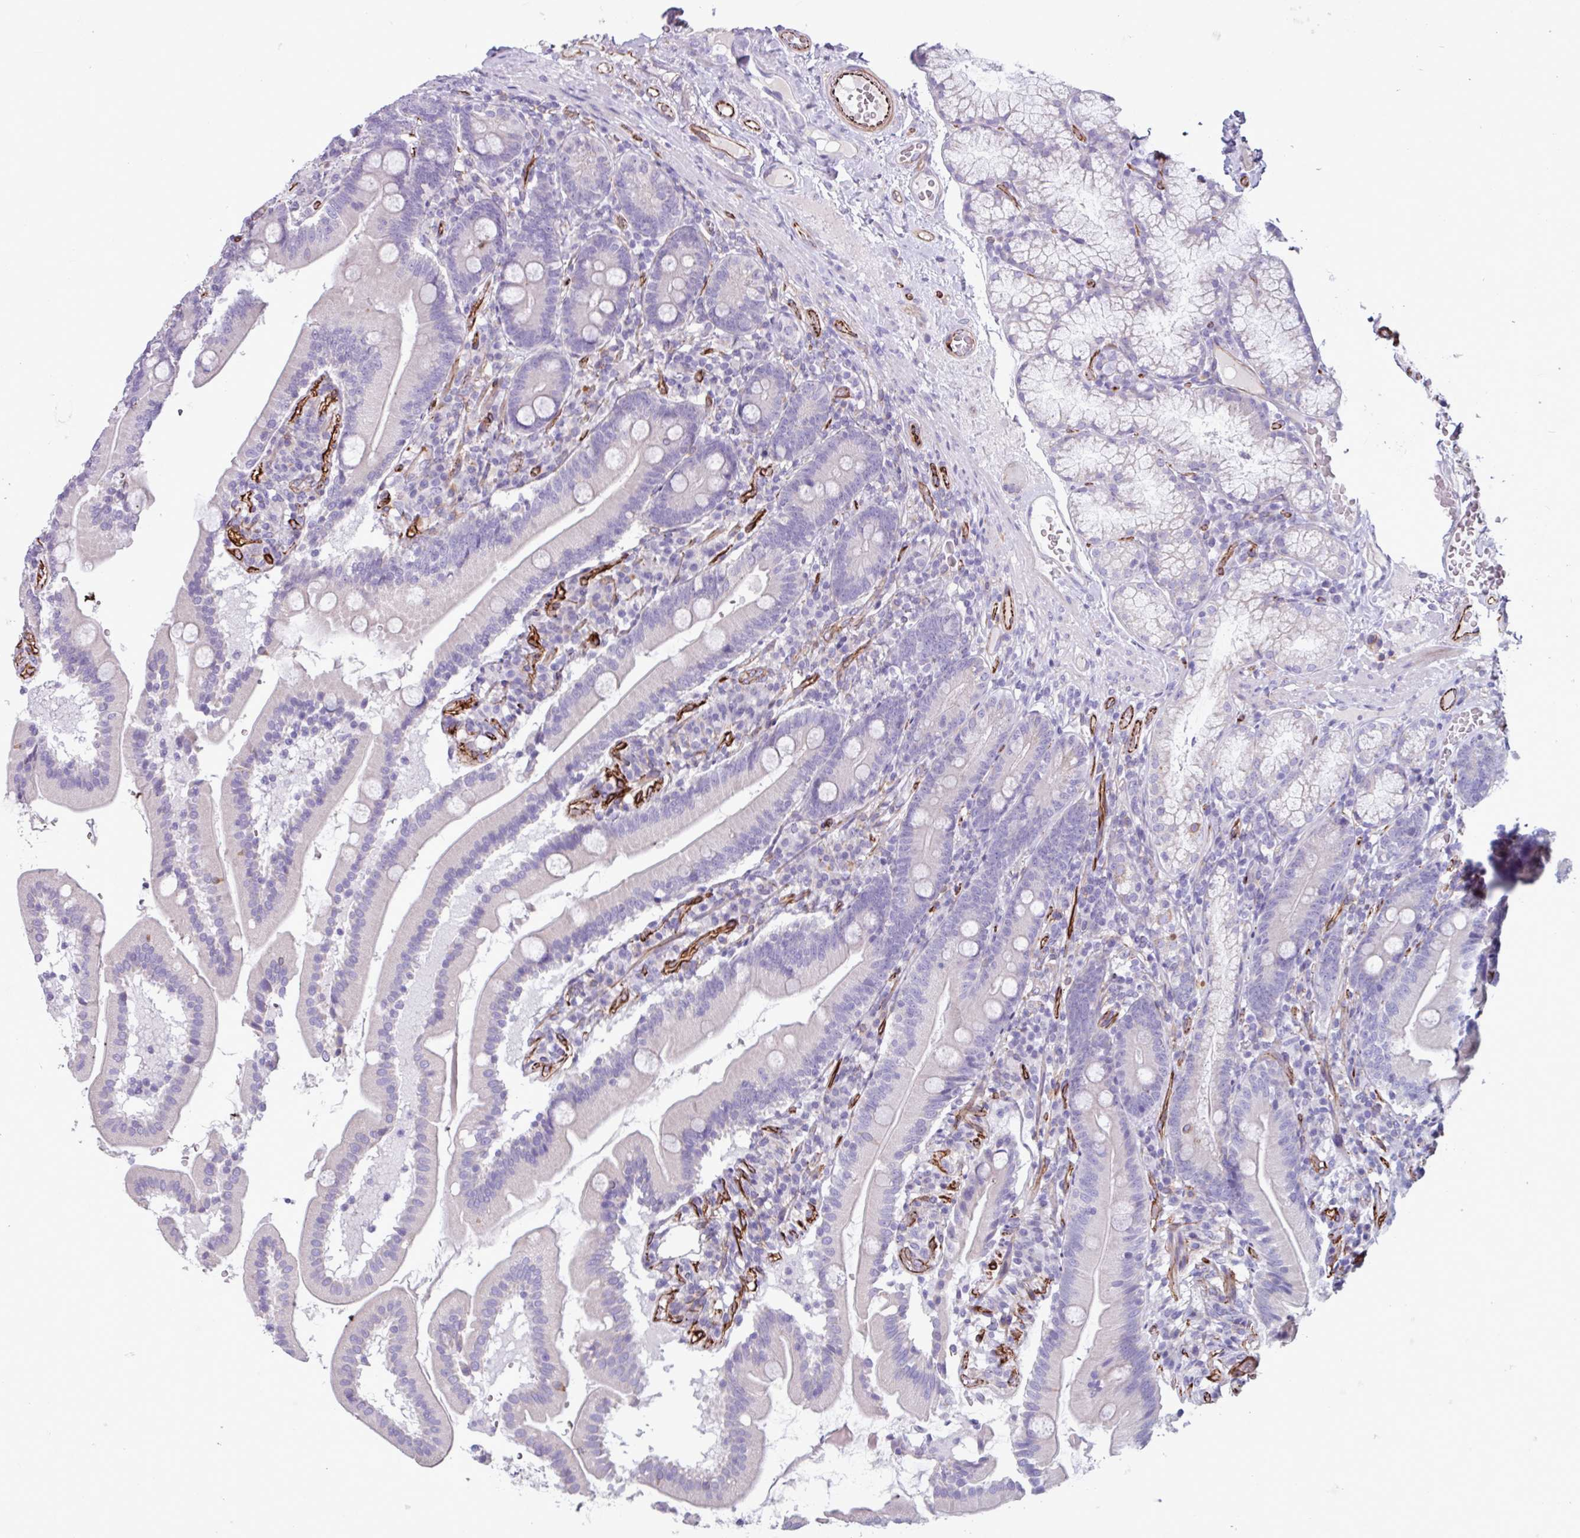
{"staining": {"intensity": "negative", "quantity": "none", "location": "none"}, "tissue": "duodenum", "cell_type": "Glandular cells", "image_type": "normal", "snomed": [{"axis": "morphology", "description": "Normal tissue, NOS"}, {"axis": "topography", "description": "Duodenum"}], "caption": "Duodenum was stained to show a protein in brown. There is no significant staining in glandular cells. (Brightfield microscopy of DAB IHC at high magnification).", "gene": "BTD", "patient": {"sex": "female", "age": 67}}